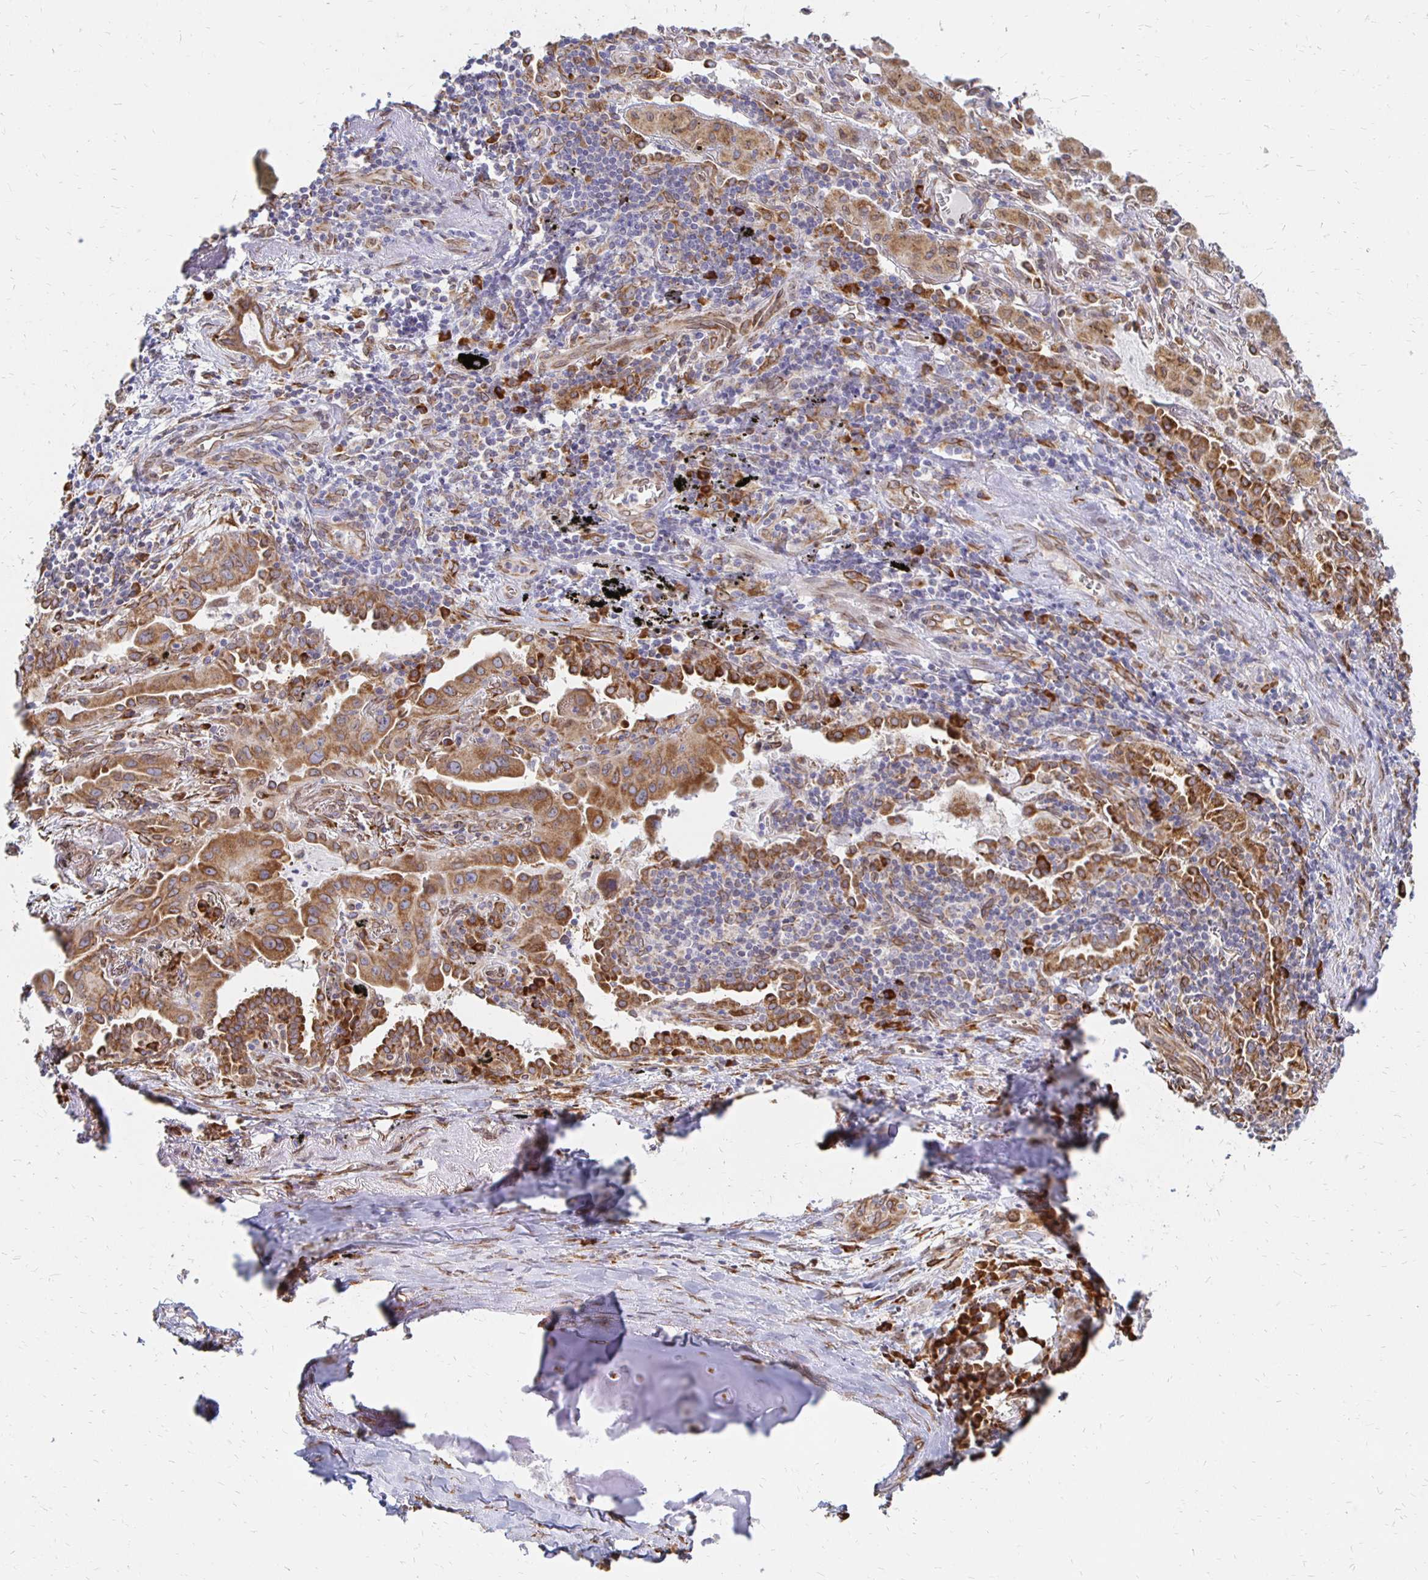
{"staining": {"intensity": "moderate", "quantity": ">75%", "location": "cytoplasmic/membranous"}, "tissue": "lung cancer", "cell_type": "Tumor cells", "image_type": "cancer", "snomed": [{"axis": "morphology", "description": "Adenocarcinoma, NOS"}, {"axis": "topography", "description": "Lung"}], "caption": "Human adenocarcinoma (lung) stained with a protein marker exhibits moderate staining in tumor cells.", "gene": "PELI3", "patient": {"sex": "male", "age": 65}}